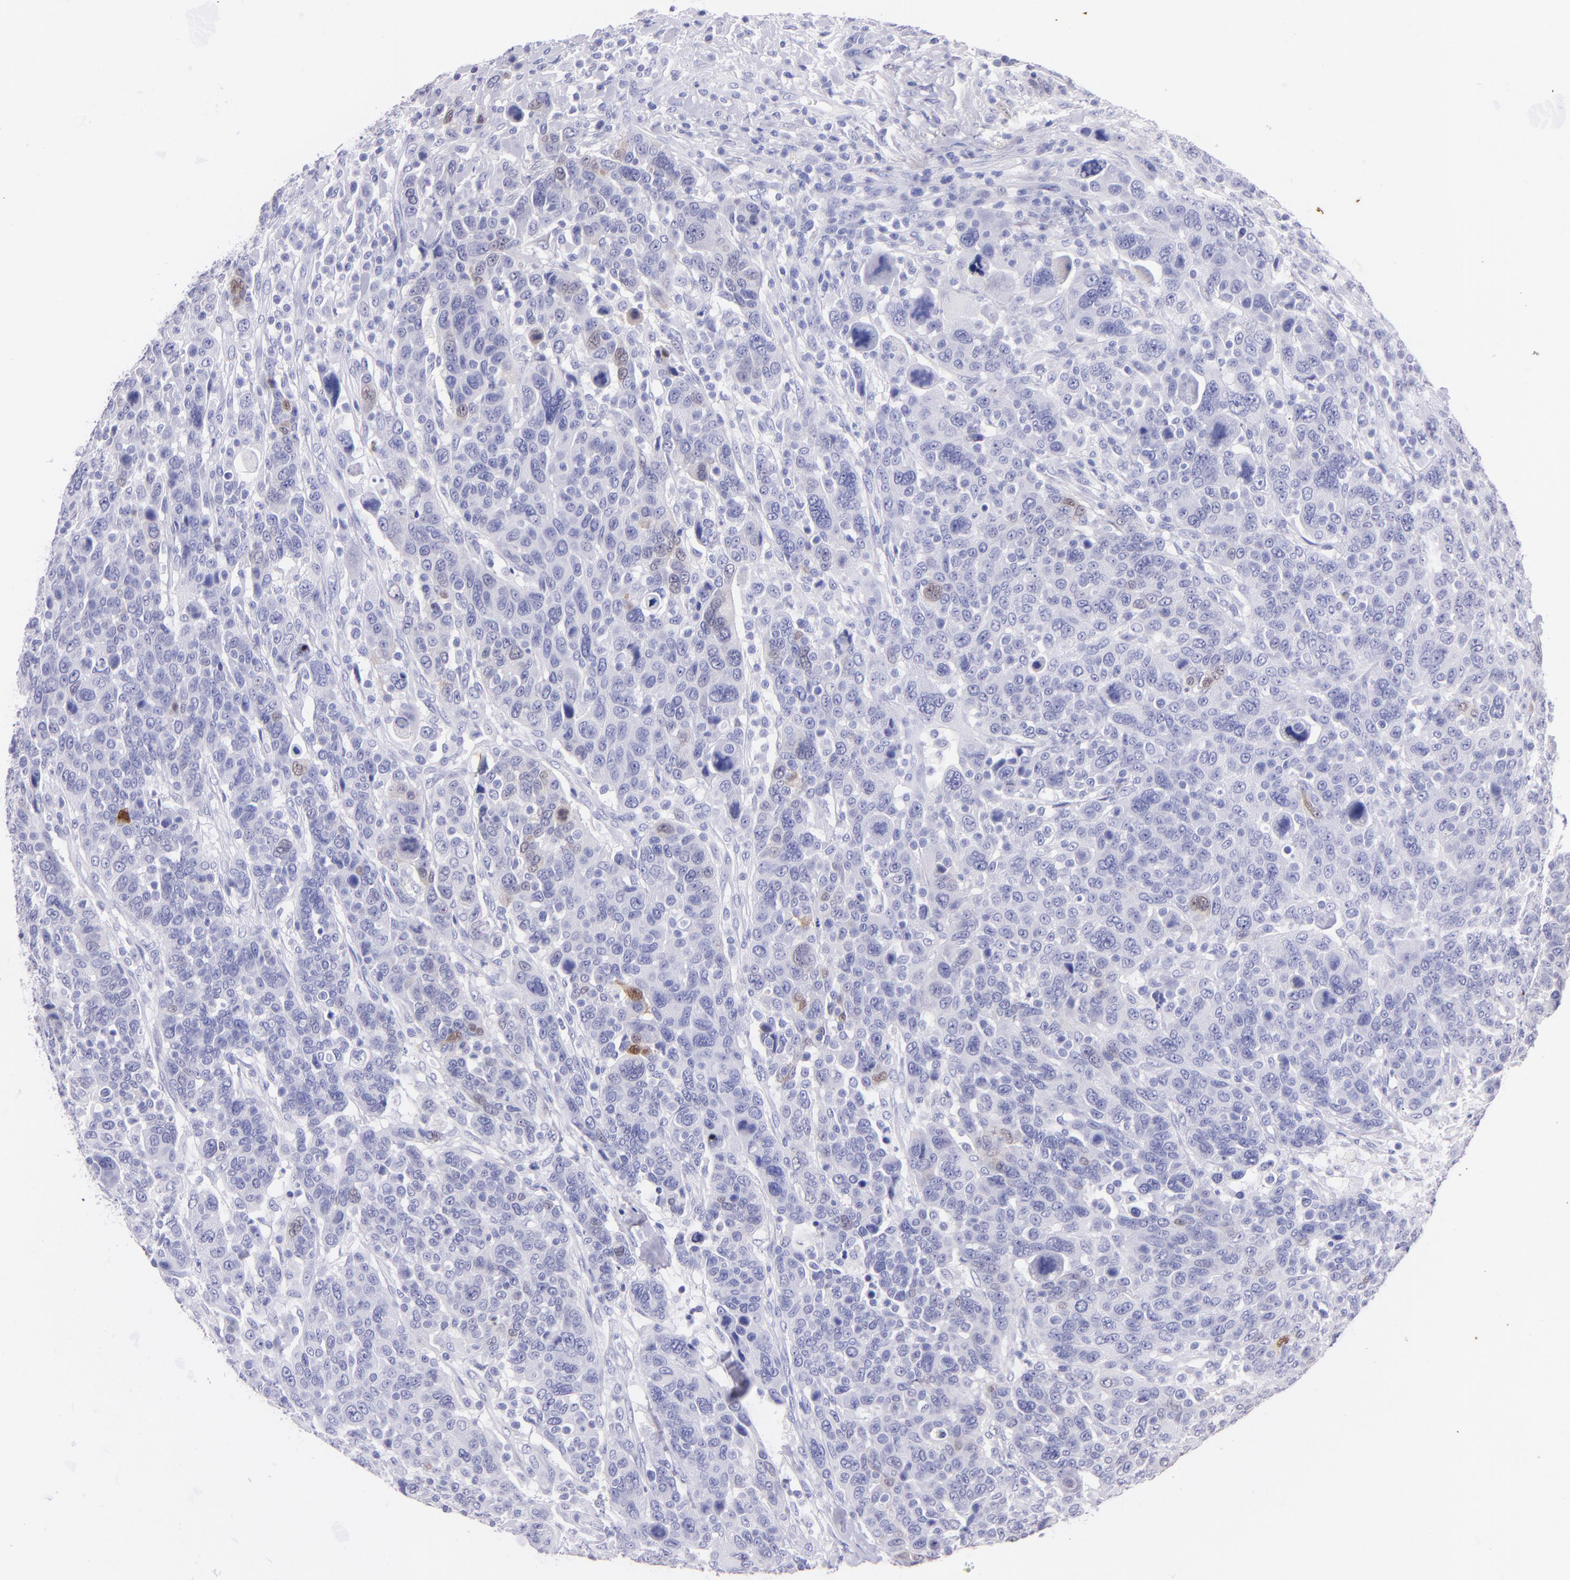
{"staining": {"intensity": "weak", "quantity": "<25%", "location": "cytoplasmic/membranous"}, "tissue": "breast cancer", "cell_type": "Tumor cells", "image_type": "cancer", "snomed": [{"axis": "morphology", "description": "Duct carcinoma"}, {"axis": "topography", "description": "Breast"}], "caption": "The histopathology image displays no staining of tumor cells in breast intraductal carcinoma.", "gene": "UCHL1", "patient": {"sex": "female", "age": 37}}